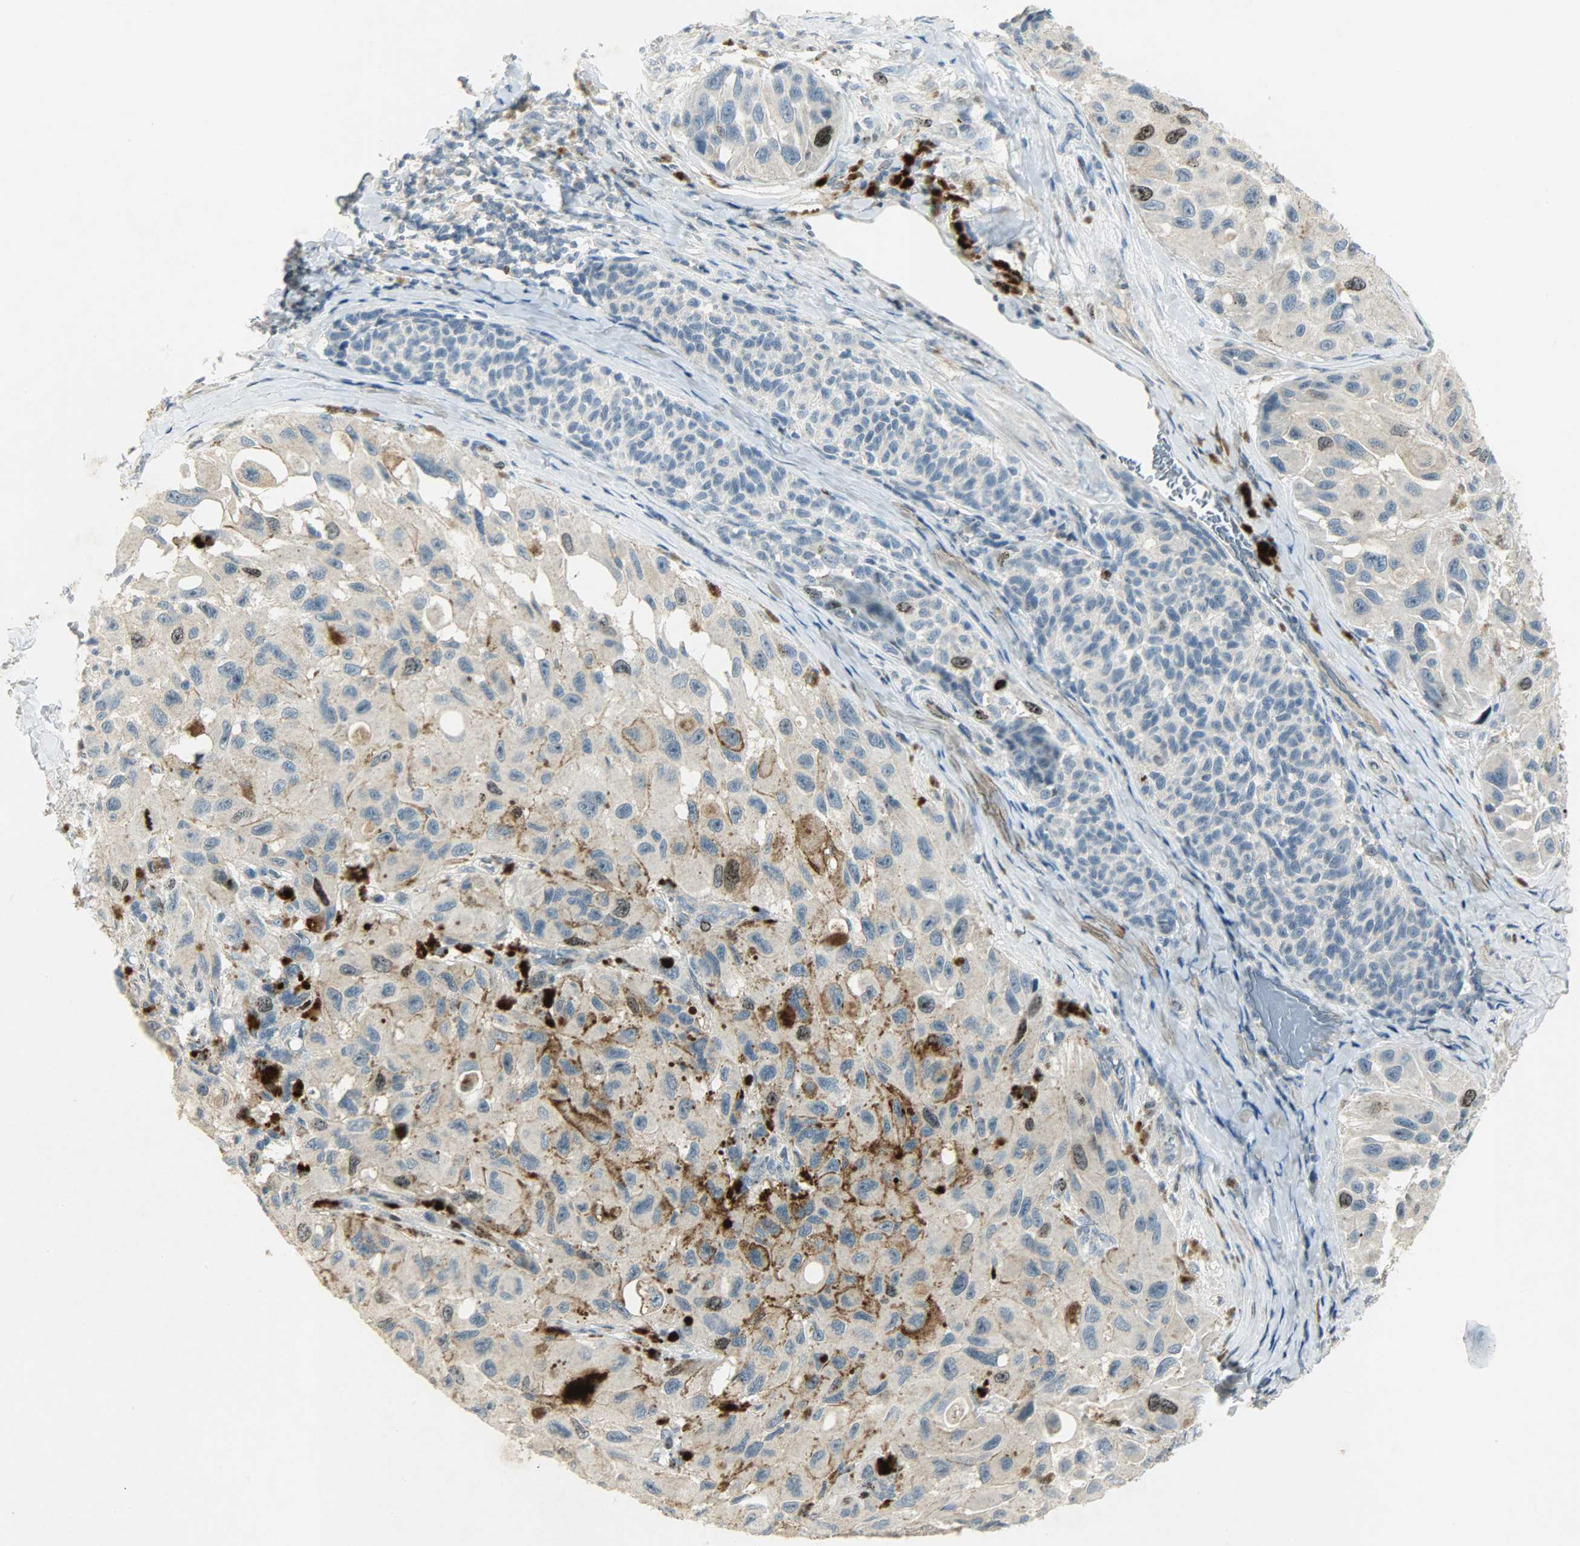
{"staining": {"intensity": "moderate", "quantity": "25%-75%", "location": "cytoplasmic/membranous,nuclear"}, "tissue": "melanoma", "cell_type": "Tumor cells", "image_type": "cancer", "snomed": [{"axis": "morphology", "description": "Malignant melanoma, NOS"}, {"axis": "topography", "description": "Skin"}], "caption": "IHC histopathology image of neoplastic tissue: malignant melanoma stained using IHC displays medium levels of moderate protein expression localized specifically in the cytoplasmic/membranous and nuclear of tumor cells, appearing as a cytoplasmic/membranous and nuclear brown color.", "gene": "AURKB", "patient": {"sex": "female", "age": 73}}